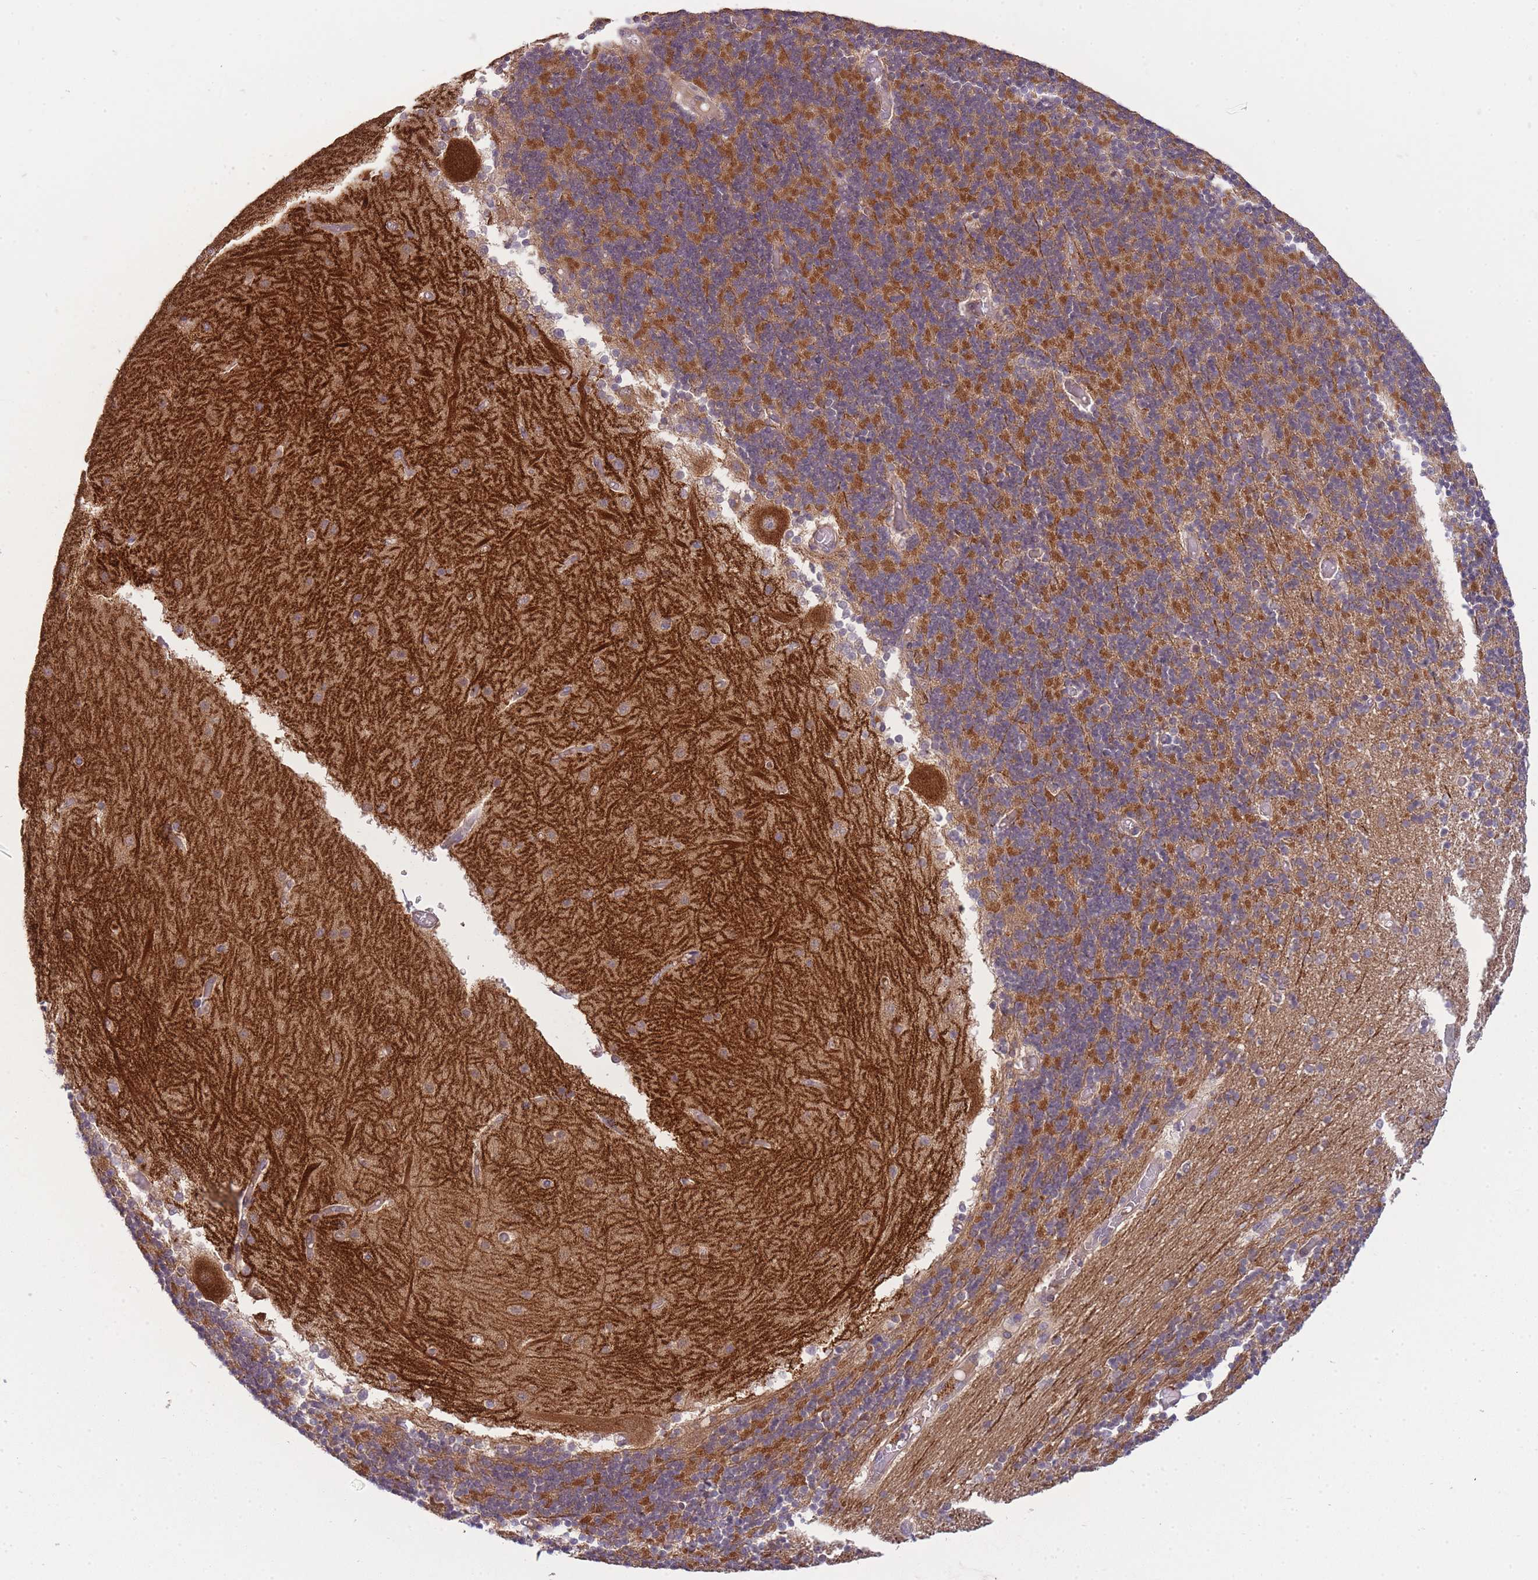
{"staining": {"intensity": "strong", "quantity": "<25%", "location": "cytoplasmic/membranous"}, "tissue": "cerebellum", "cell_type": "Cells in granular layer", "image_type": "normal", "snomed": [{"axis": "morphology", "description": "Normal tissue, NOS"}, {"axis": "topography", "description": "Cerebellum"}], "caption": "Immunohistochemical staining of normal cerebellum reveals <25% levels of strong cytoplasmic/membranous protein expression in about <25% of cells in granular layer. (Stains: DAB in brown, nuclei in blue, Microscopy: brightfield microscopy at high magnification).", "gene": "PFDN6", "patient": {"sex": "female", "age": 28}}